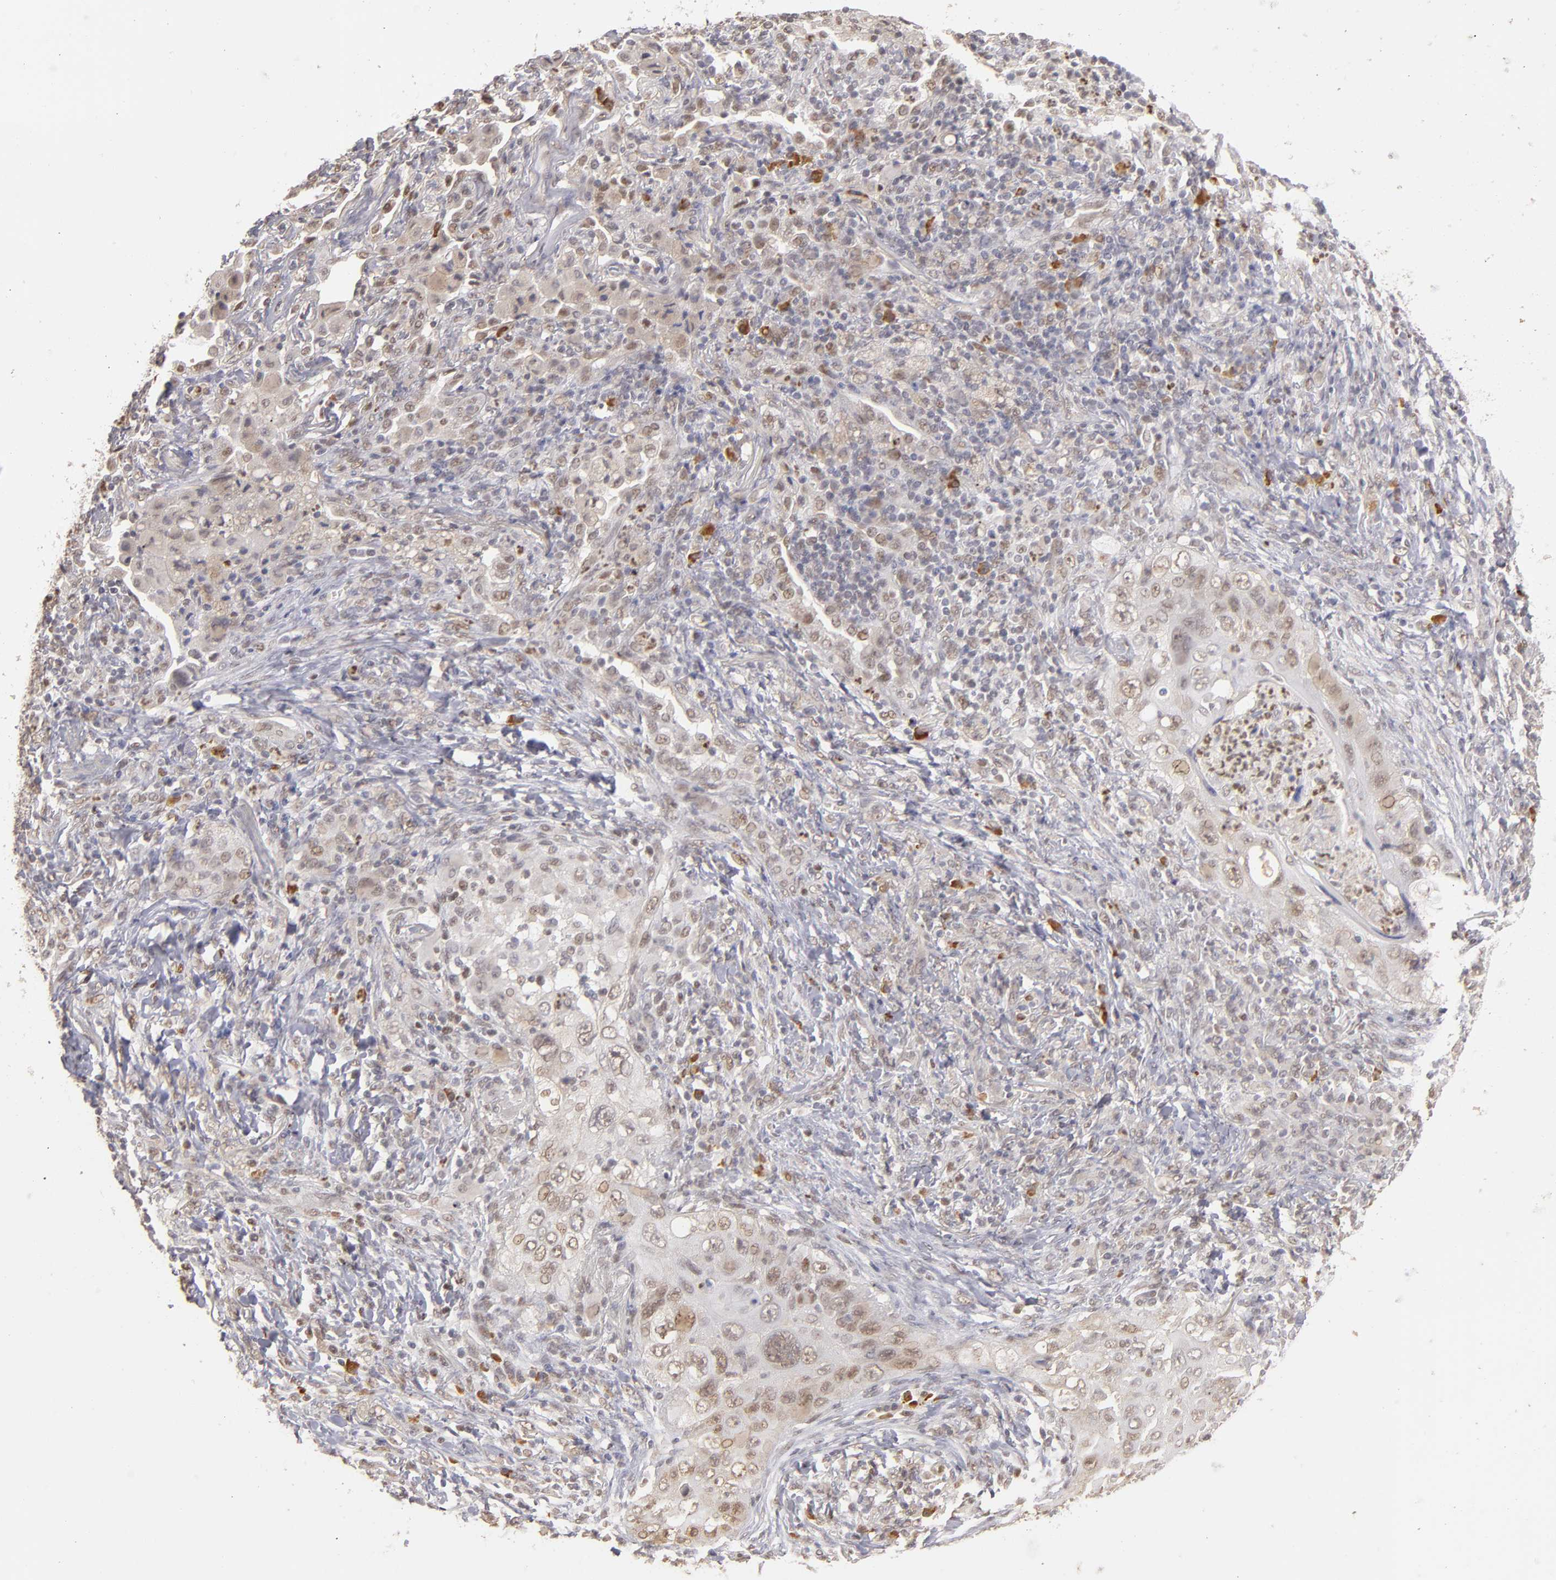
{"staining": {"intensity": "moderate", "quantity": "<25%", "location": "cytoplasmic/membranous,nuclear"}, "tissue": "lung cancer", "cell_type": "Tumor cells", "image_type": "cancer", "snomed": [{"axis": "morphology", "description": "Squamous cell carcinoma, NOS"}, {"axis": "topography", "description": "Lung"}], "caption": "A photomicrograph showing moderate cytoplasmic/membranous and nuclear staining in approximately <25% of tumor cells in lung cancer (squamous cell carcinoma), as visualized by brown immunohistochemical staining.", "gene": "NFE2", "patient": {"sex": "female", "age": 67}}